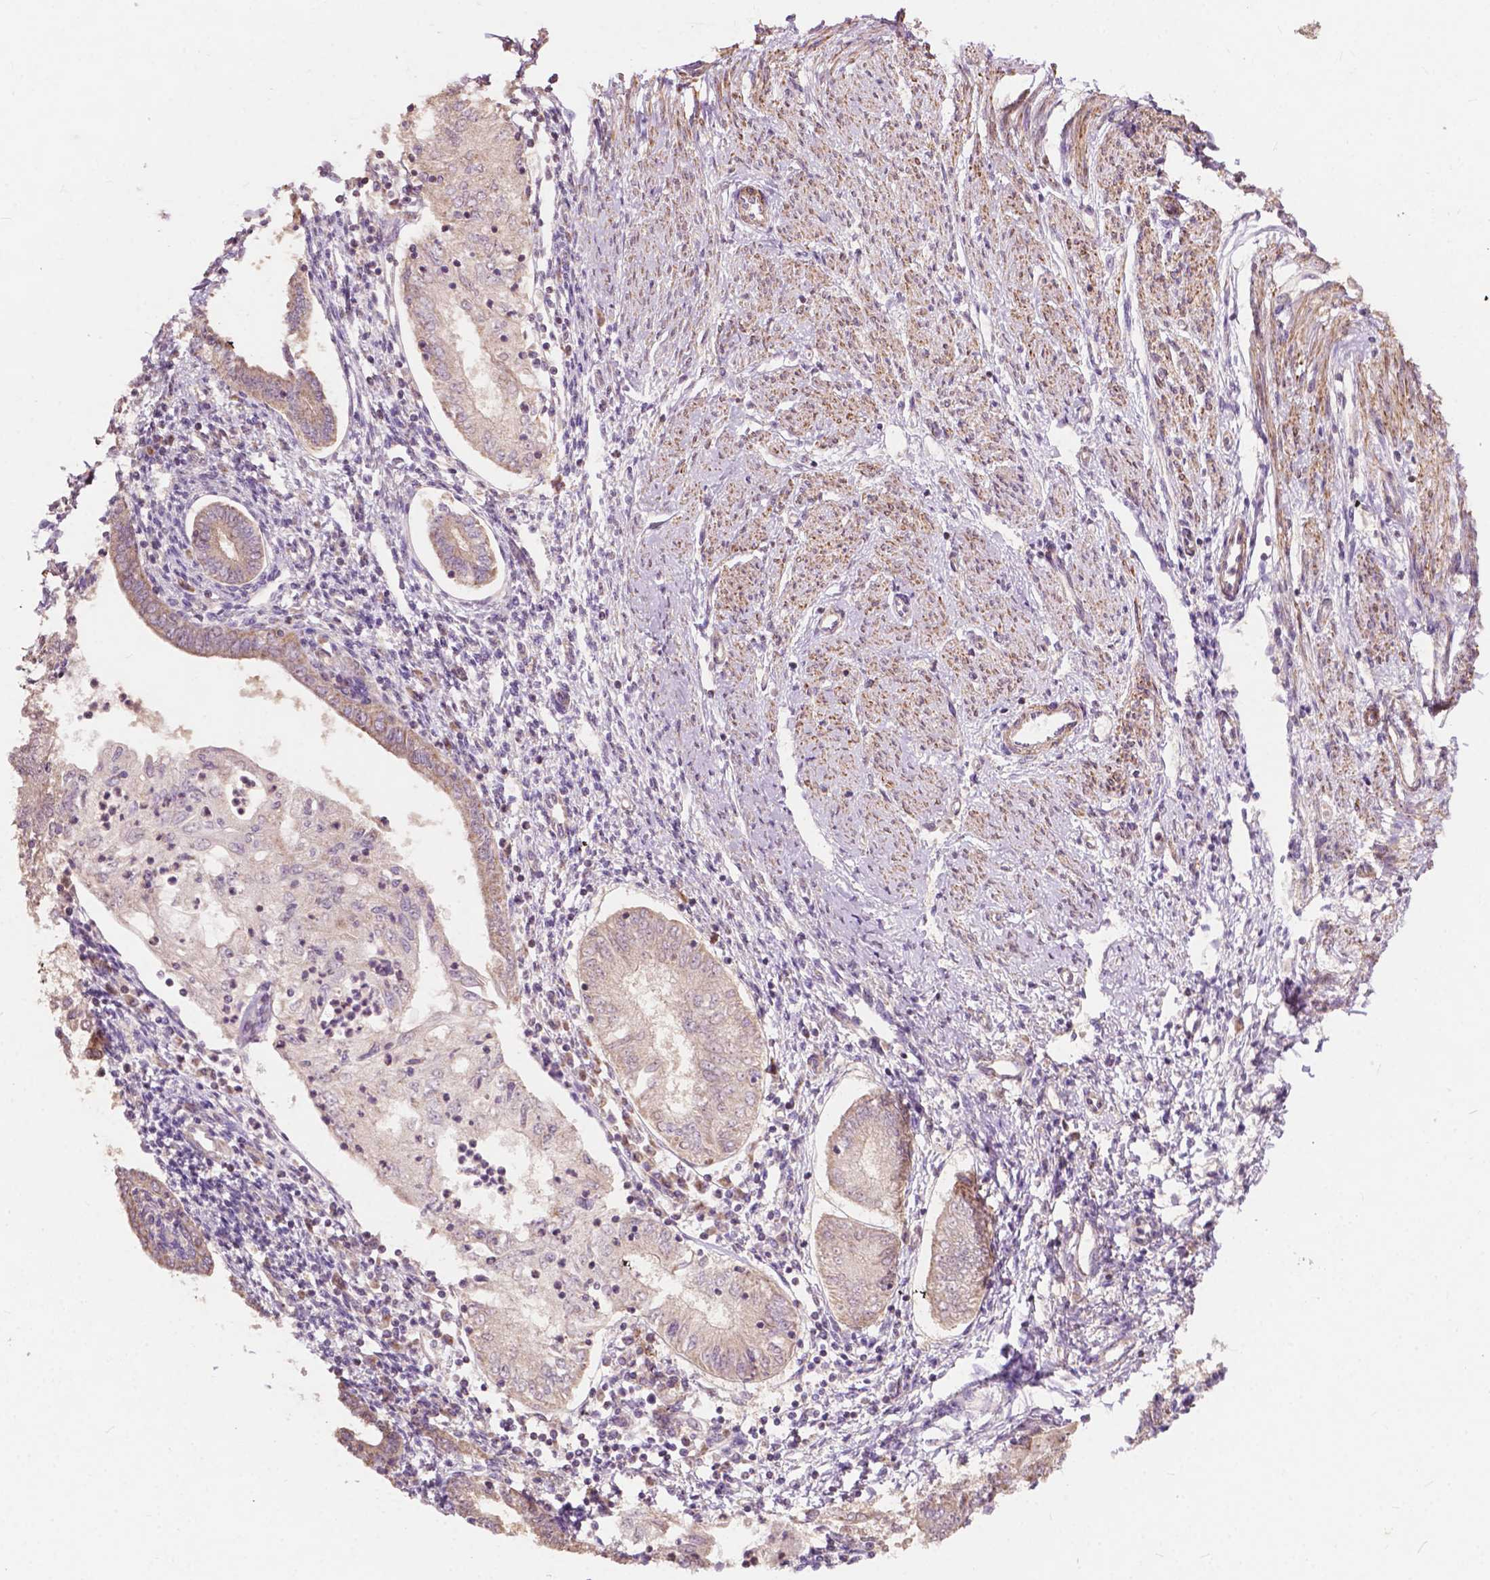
{"staining": {"intensity": "weak", "quantity": ">75%", "location": "cytoplasmic/membranous"}, "tissue": "endometrial cancer", "cell_type": "Tumor cells", "image_type": "cancer", "snomed": [{"axis": "morphology", "description": "Adenocarcinoma, NOS"}, {"axis": "topography", "description": "Endometrium"}], "caption": "An image of endometrial adenocarcinoma stained for a protein displays weak cytoplasmic/membranous brown staining in tumor cells. Using DAB (3,3'-diaminobenzidine) (brown) and hematoxylin (blue) stains, captured at high magnification using brightfield microscopy.", "gene": "NDUFA10", "patient": {"sex": "female", "age": 68}}